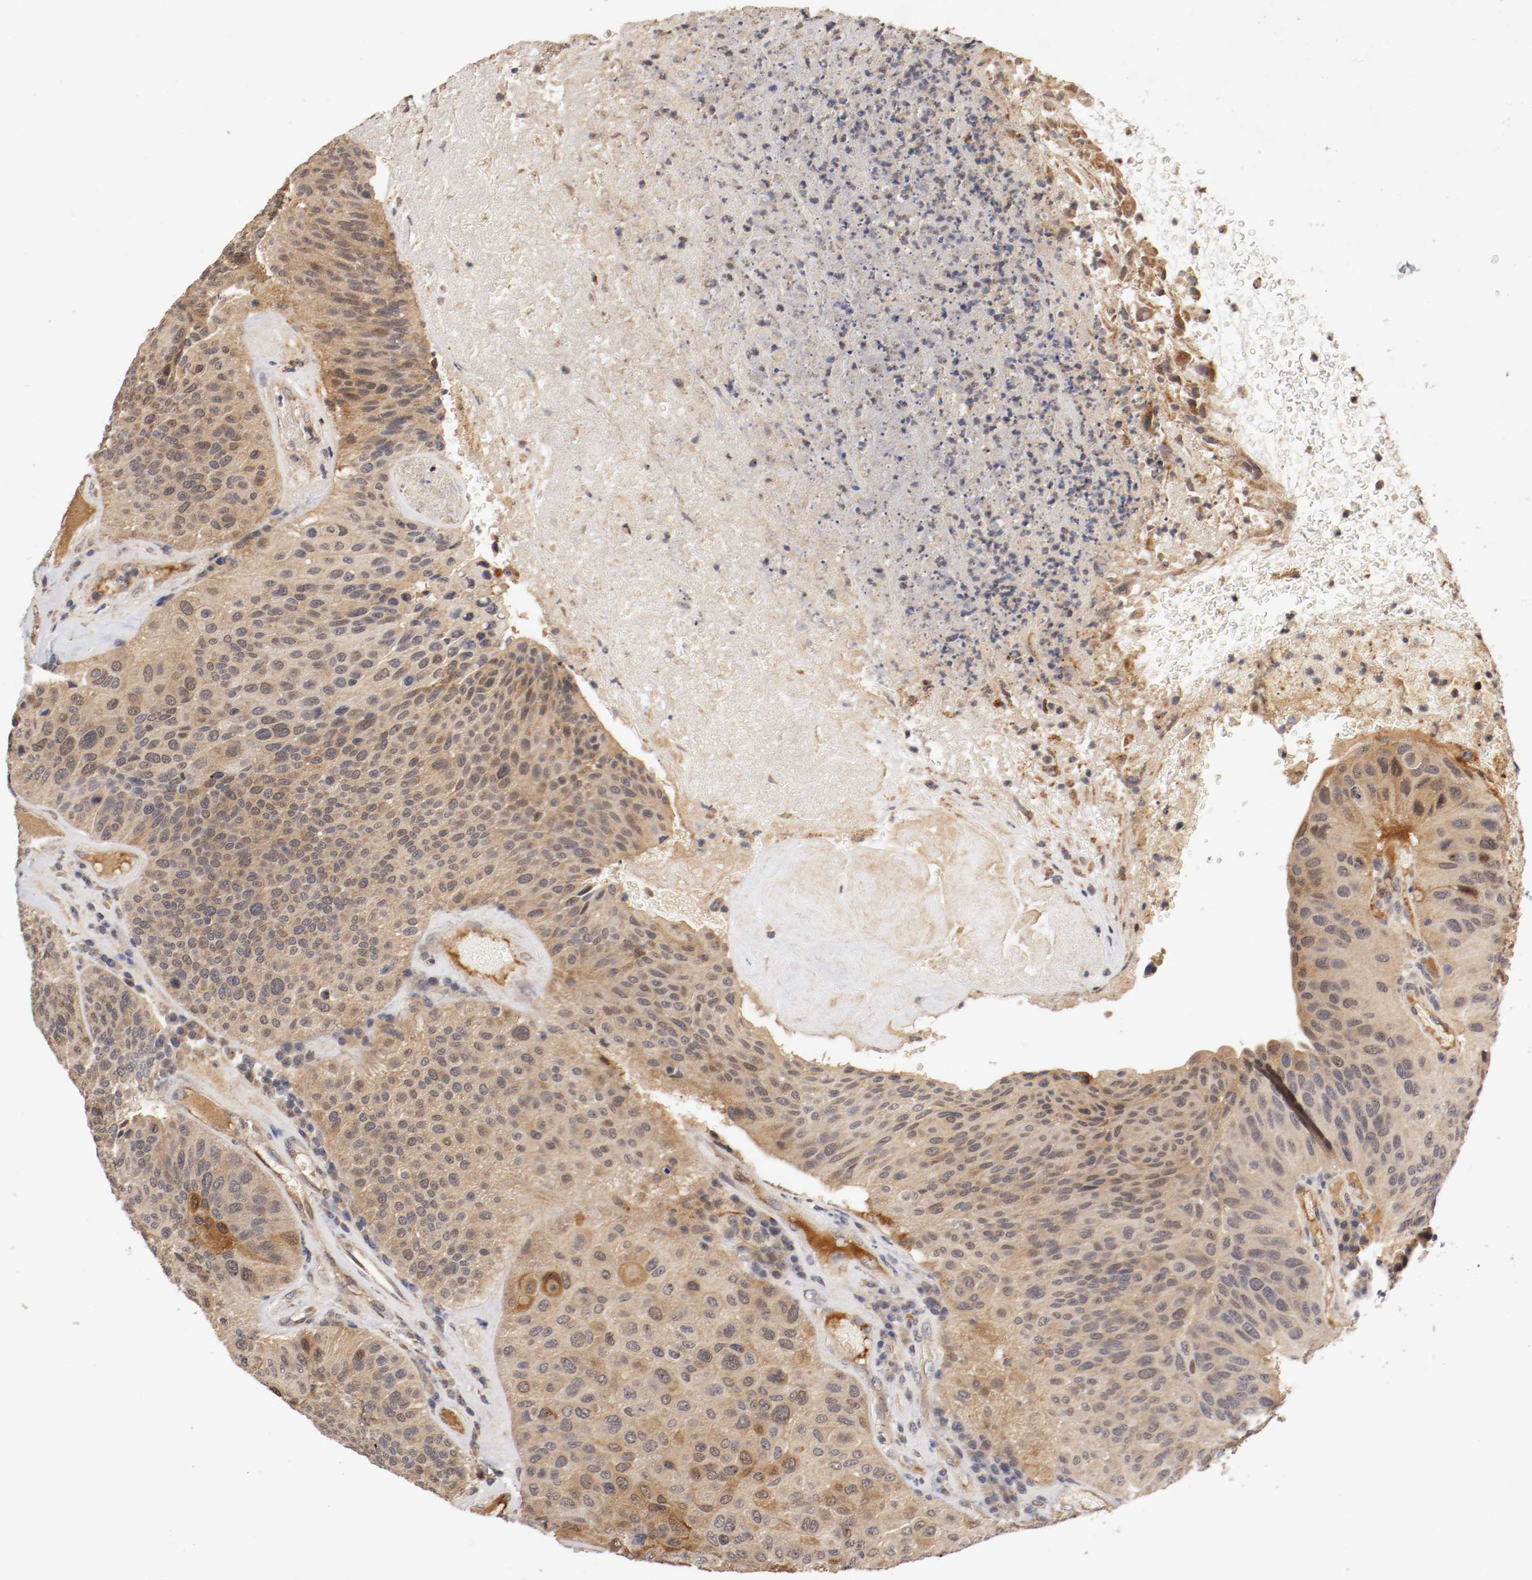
{"staining": {"intensity": "moderate", "quantity": ">75%", "location": "cytoplasmic/membranous,nuclear"}, "tissue": "urothelial cancer", "cell_type": "Tumor cells", "image_type": "cancer", "snomed": [{"axis": "morphology", "description": "Urothelial carcinoma, High grade"}, {"axis": "topography", "description": "Urinary bladder"}], "caption": "An image showing moderate cytoplasmic/membranous and nuclear positivity in approximately >75% of tumor cells in urothelial cancer, as visualized by brown immunohistochemical staining.", "gene": "TNFRSF1B", "patient": {"sex": "male", "age": 66}}